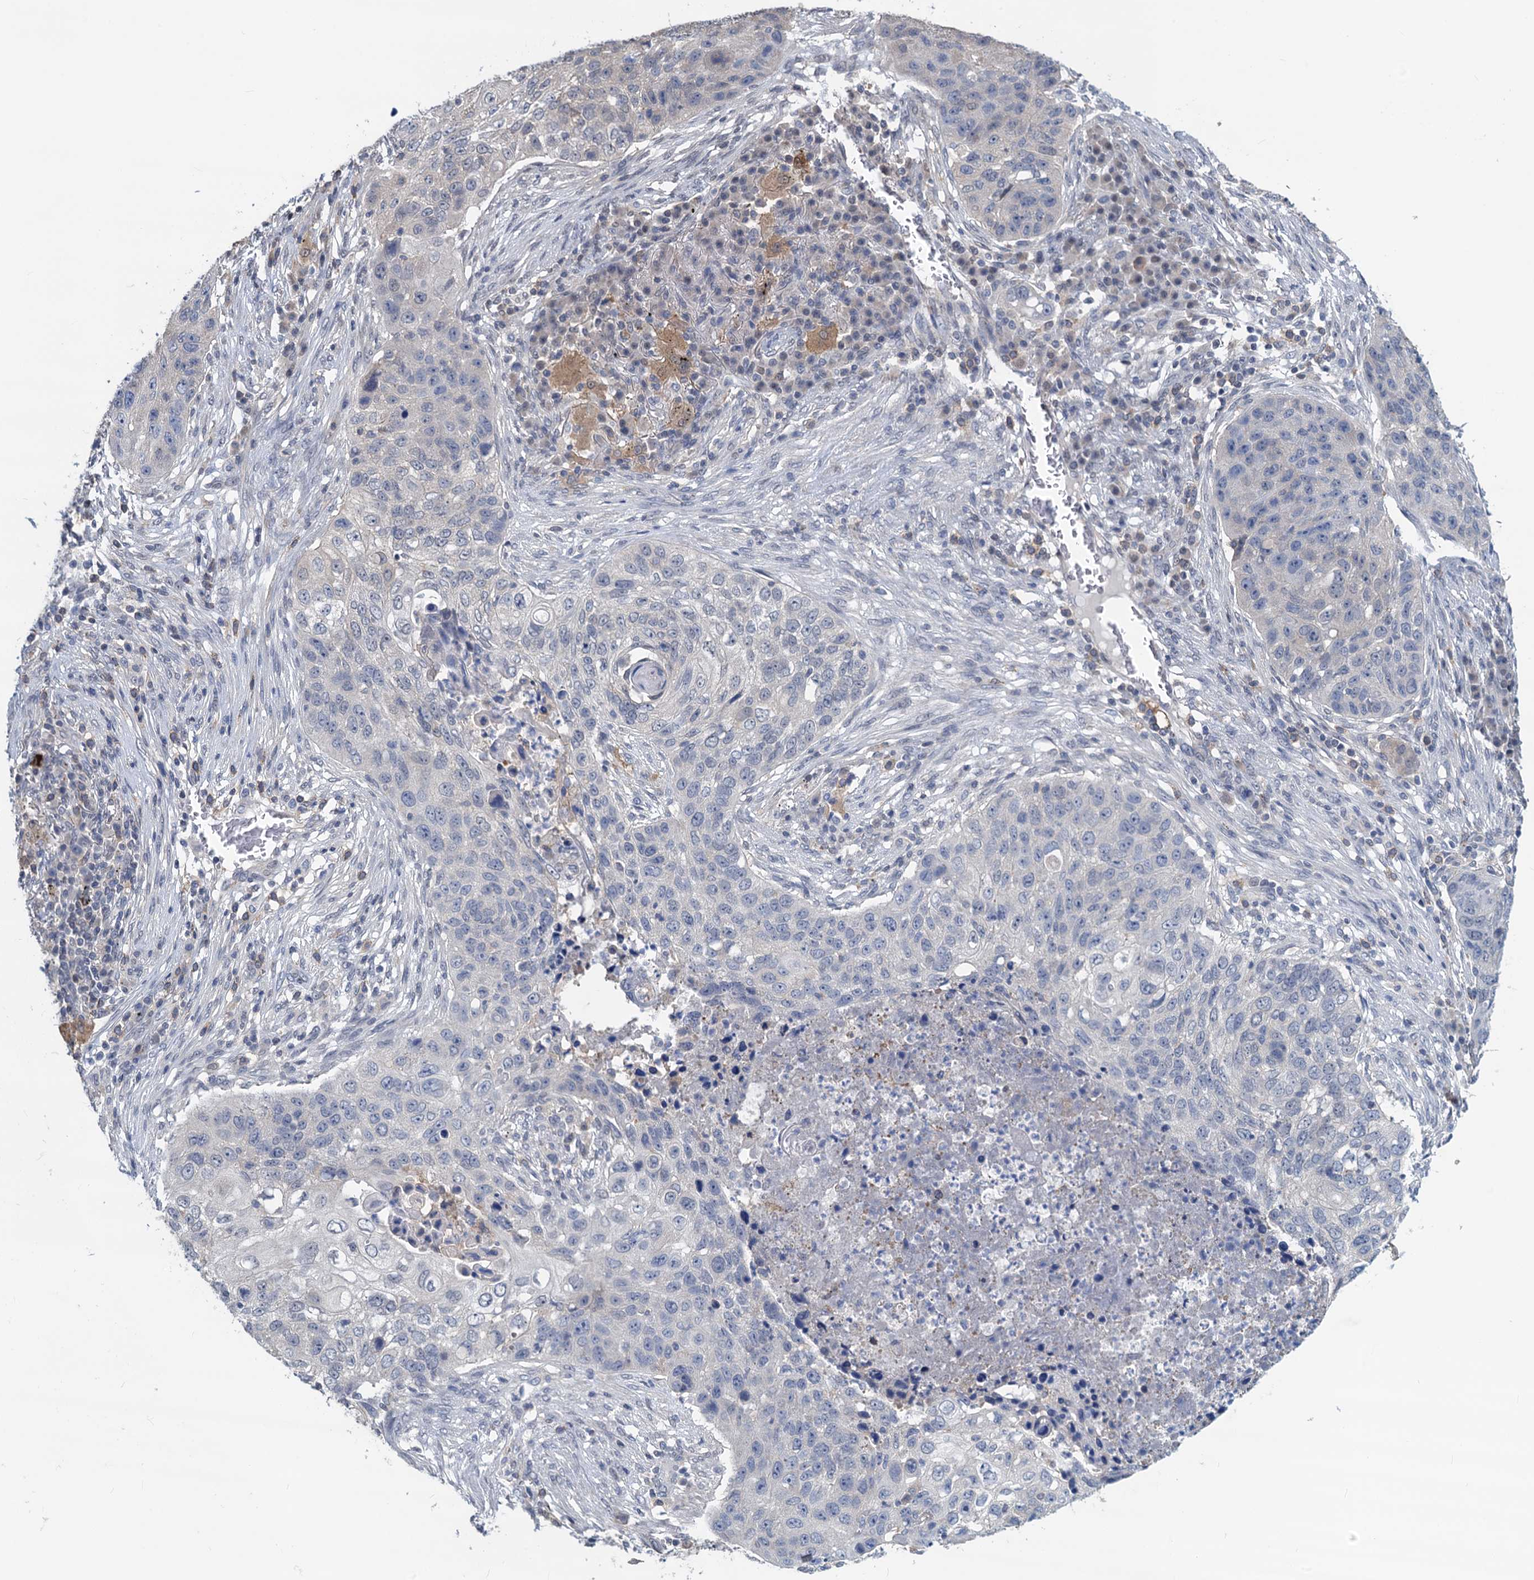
{"staining": {"intensity": "negative", "quantity": "none", "location": "none"}, "tissue": "lung cancer", "cell_type": "Tumor cells", "image_type": "cancer", "snomed": [{"axis": "morphology", "description": "Squamous cell carcinoma, NOS"}, {"axis": "topography", "description": "Lung"}], "caption": "Lung cancer (squamous cell carcinoma) stained for a protein using immunohistochemistry (IHC) reveals no positivity tumor cells.", "gene": "RTKN2", "patient": {"sex": "female", "age": 63}}